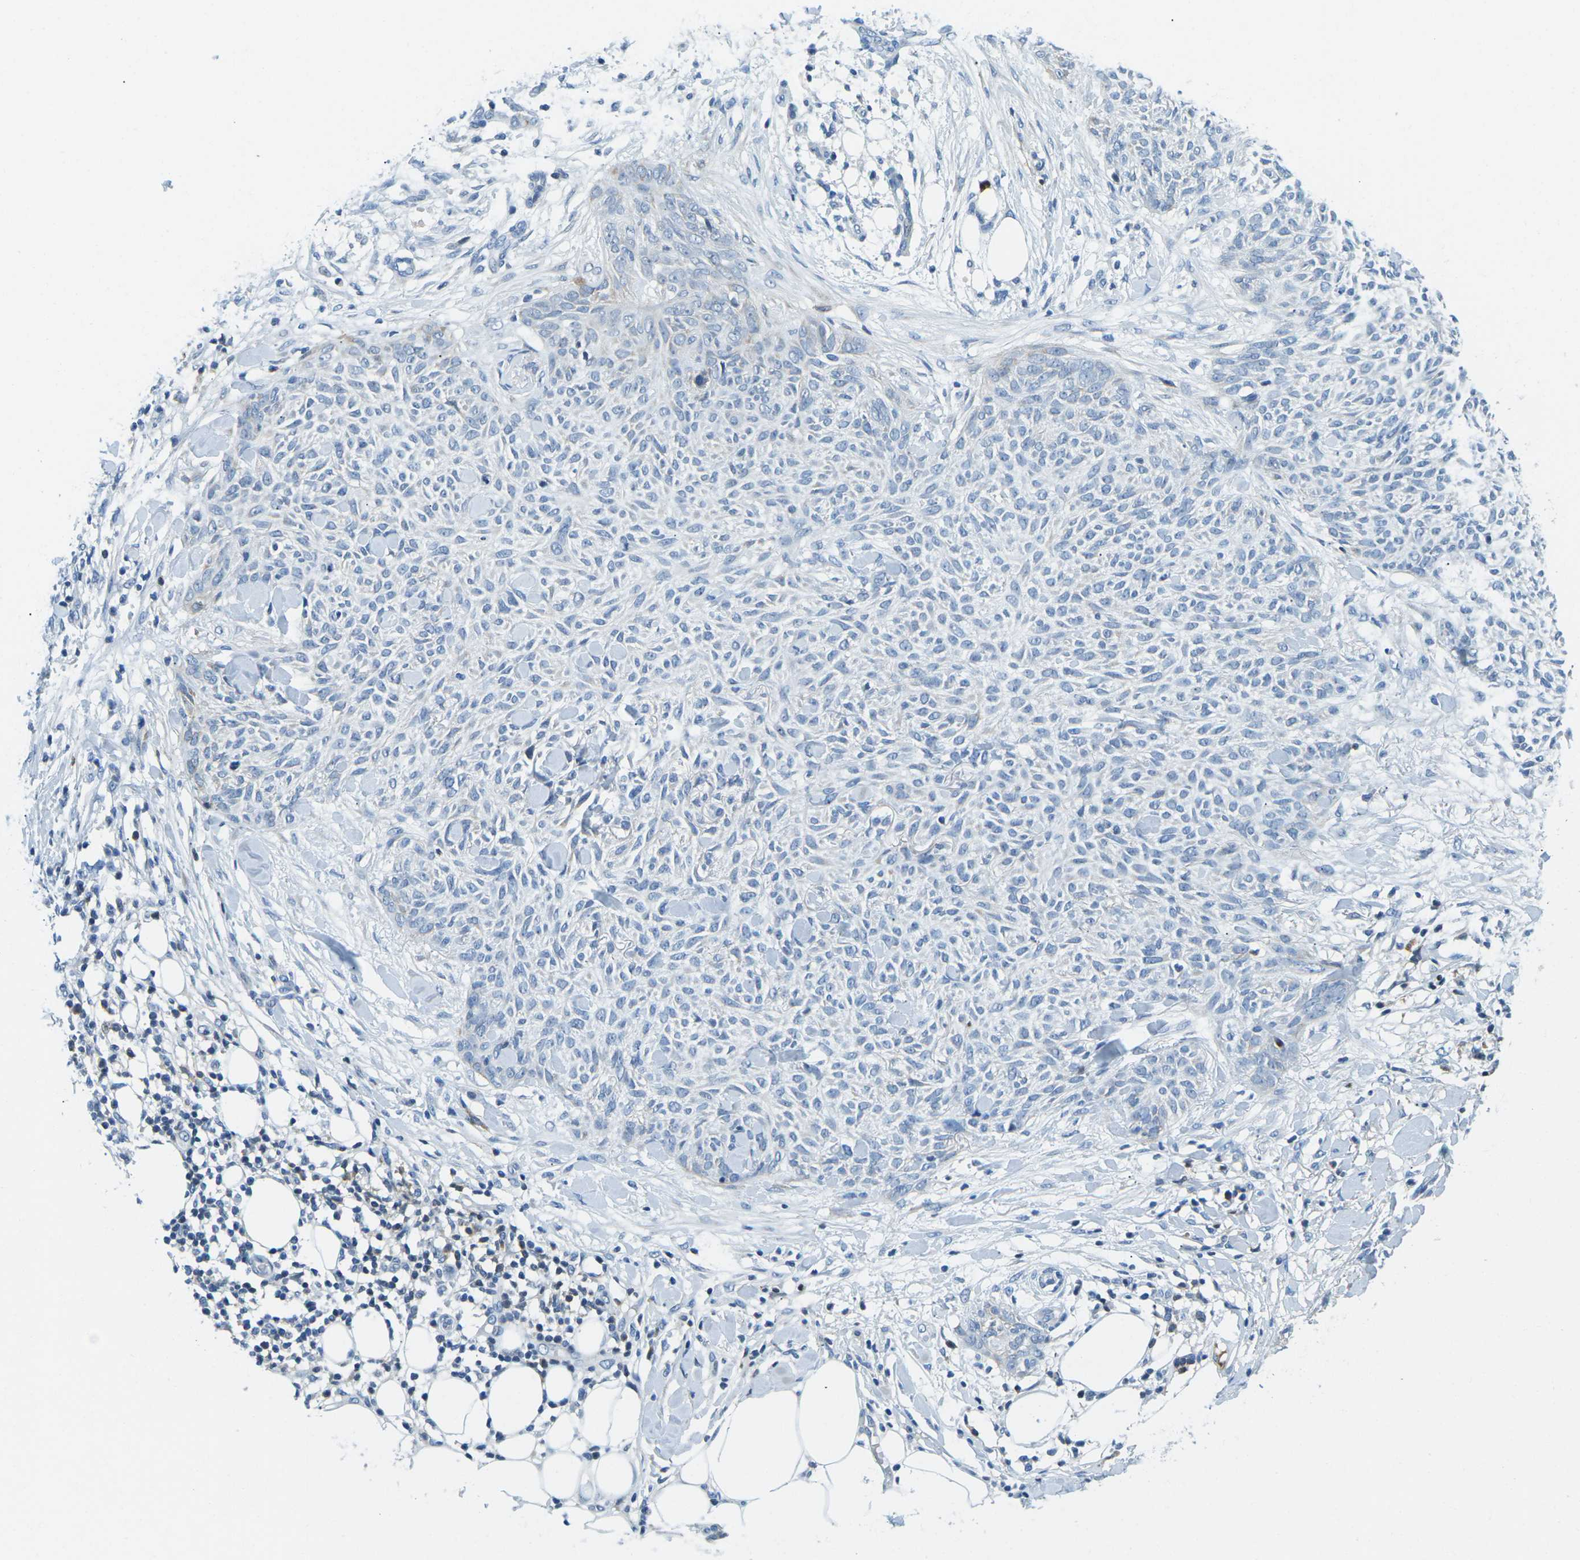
{"staining": {"intensity": "negative", "quantity": "none", "location": "none"}, "tissue": "skin cancer", "cell_type": "Tumor cells", "image_type": "cancer", "snomed": [{"axis": "morphology", "description": "Basal cell carcinoma"}, {"axis": "topography", "description": "Skin"}], "caption": "Immunohistochemistry (IHC) histopathology image of skin cancer (basal cell carcinoma) stained for a protein (brown), which displays no staining in tumor cells.", "gene": "CFB", "patient": {"sex": "female", "age": 84}}